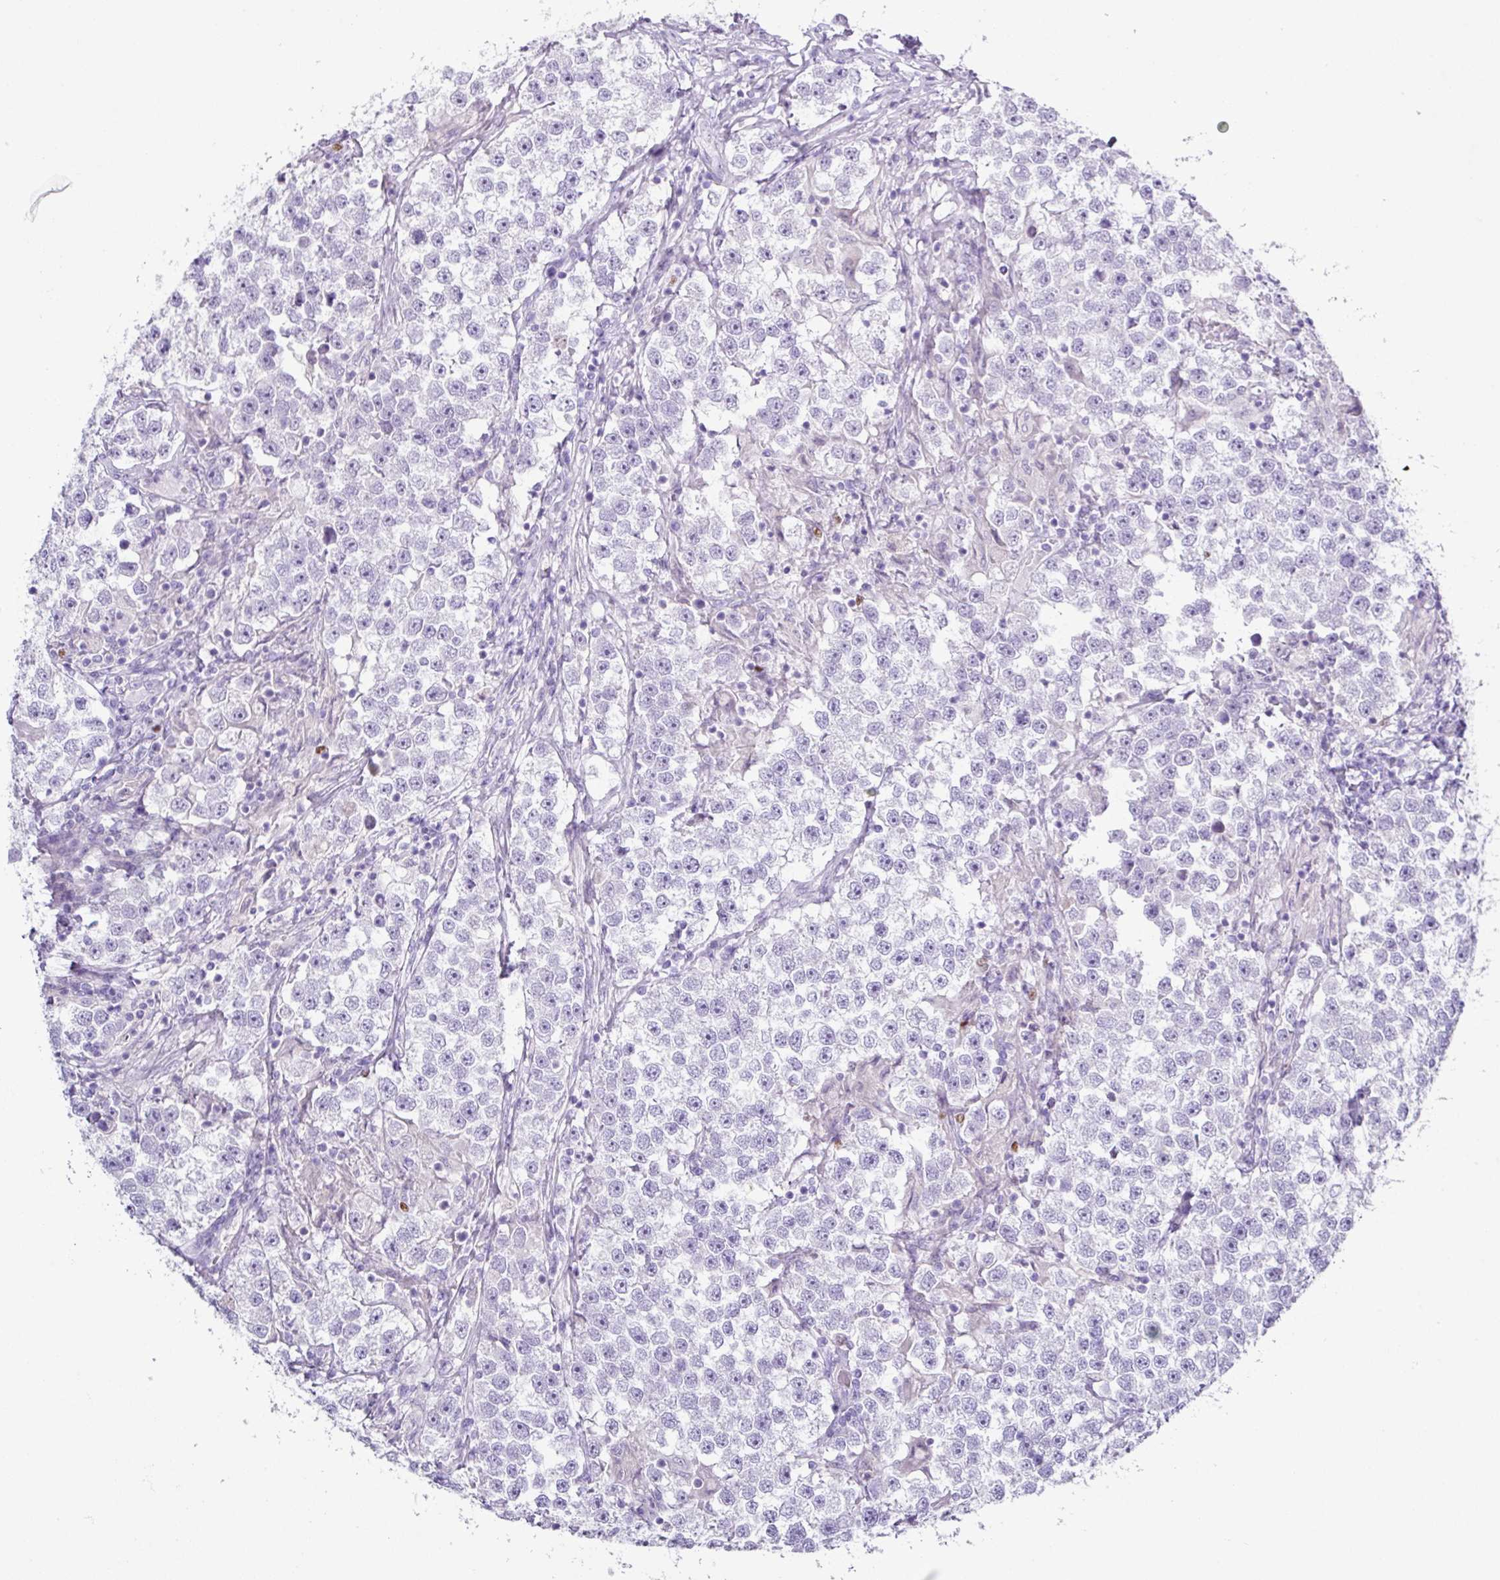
{"staining": {"intensity": "negative", "quantity": "none", "location": "none"}, "tissue": "testis cancer", "cell_type": "Tumor cells", "image_type": "cancer", "snomed": [{"axis": "morphology", "description": "Seminoma, NOS"}, {"axis": "topography", "description": "Testis"}], "caption": "Tumor cells show no significant expression in testis cancer (seminoma).", "gene": "BCL11A", "patient": {"sex": "male", "age": 46}}